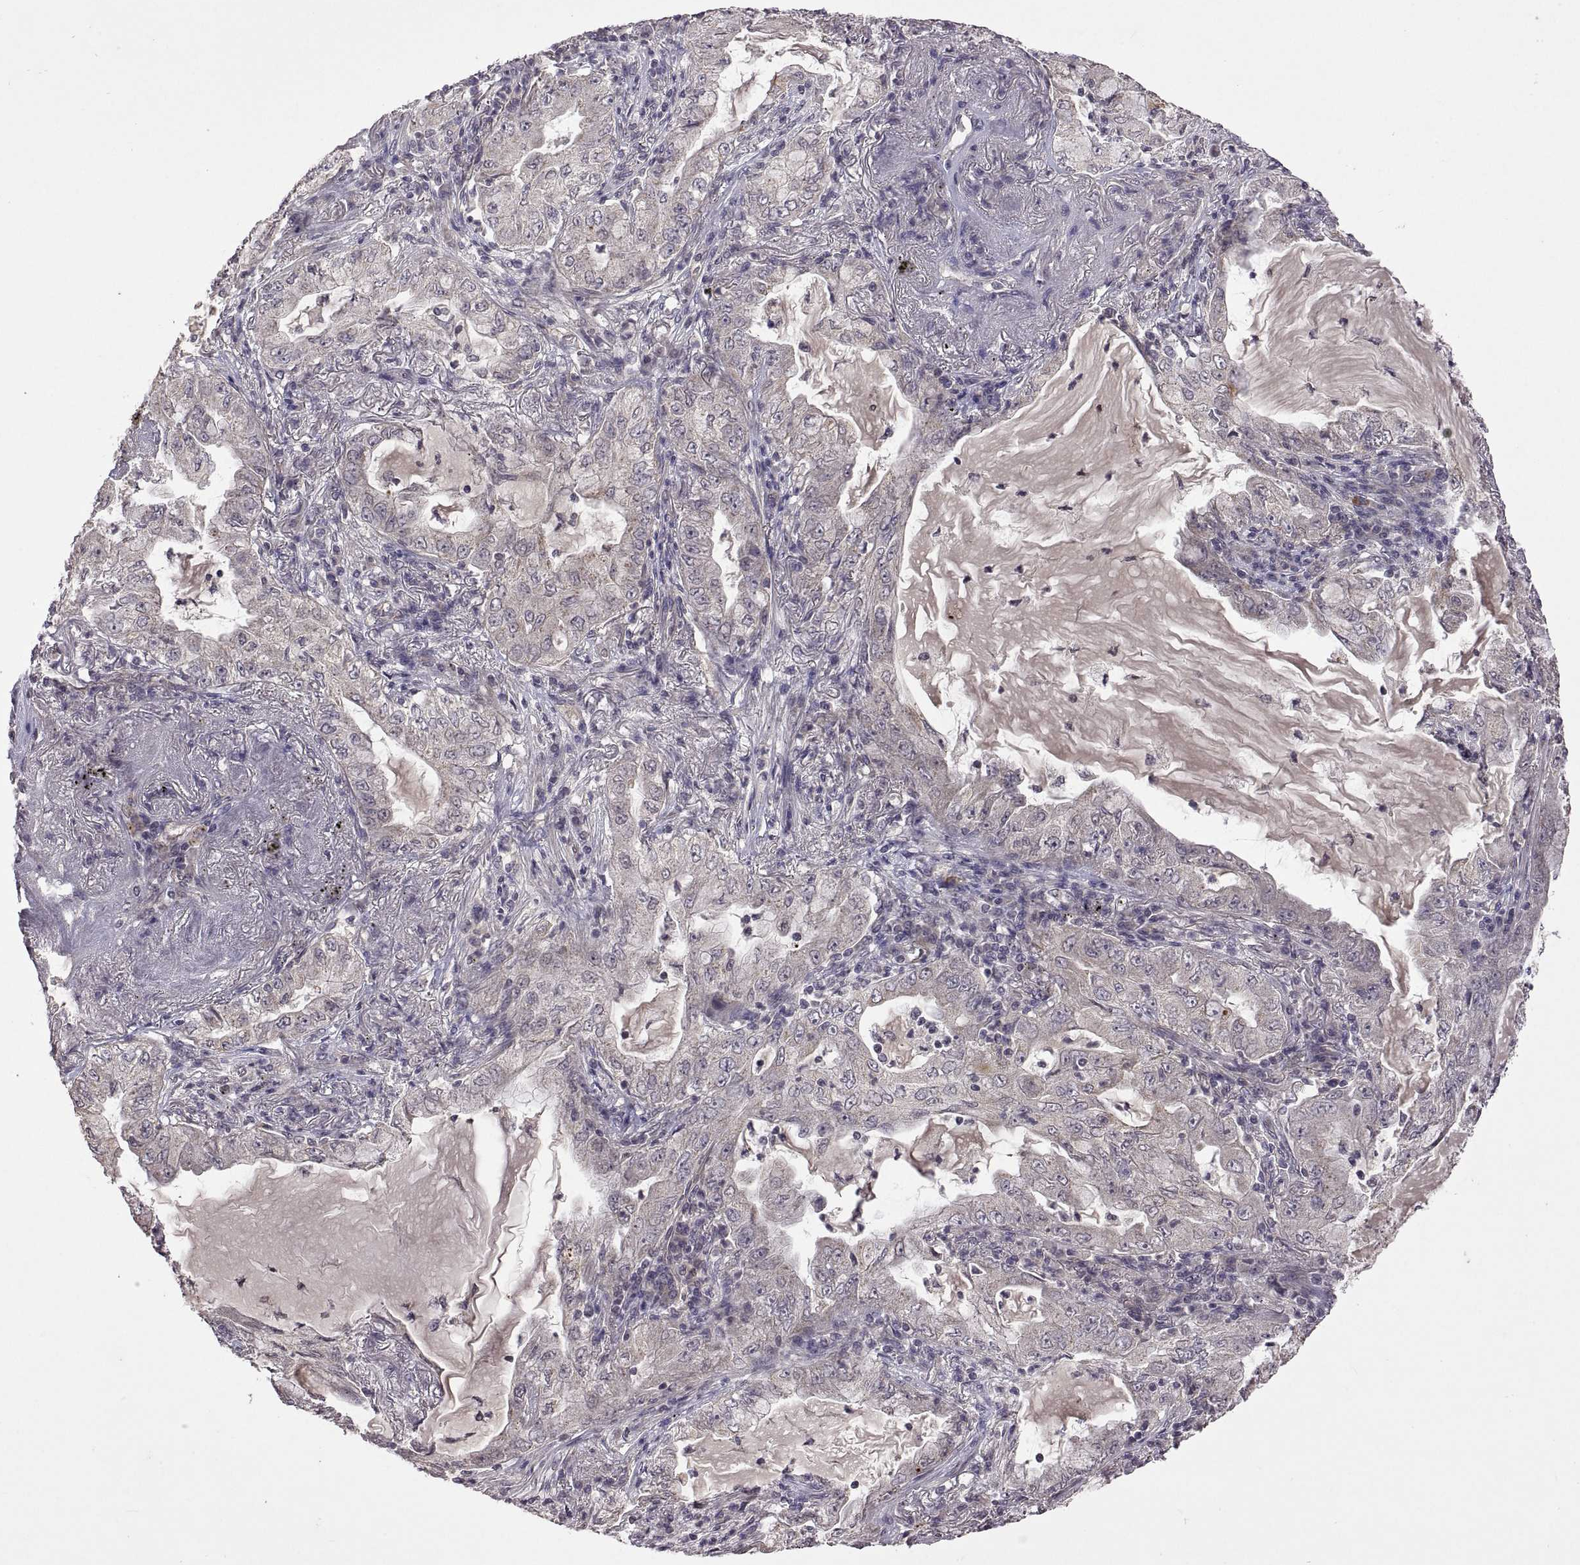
{"staining": {"intensity": "negative", "quantity": "none", "location": "none"}, "tissue": "lung cancer", "cell_type": "Tumor cells", "image_type": "cancer", "snomed": [{"axis": "morphology", "description": "Adenocarcinoma, NOS"}, {"axis": "topography", "description": "Lung"}], "caption": "Photomicrograph shows no protein staining in tumor cells of lung cancer tissue. (DAB IHC with hematoxylin counter stain).", "gene": "LAMA1", "patient": {"sex": "female", "age": 73}}